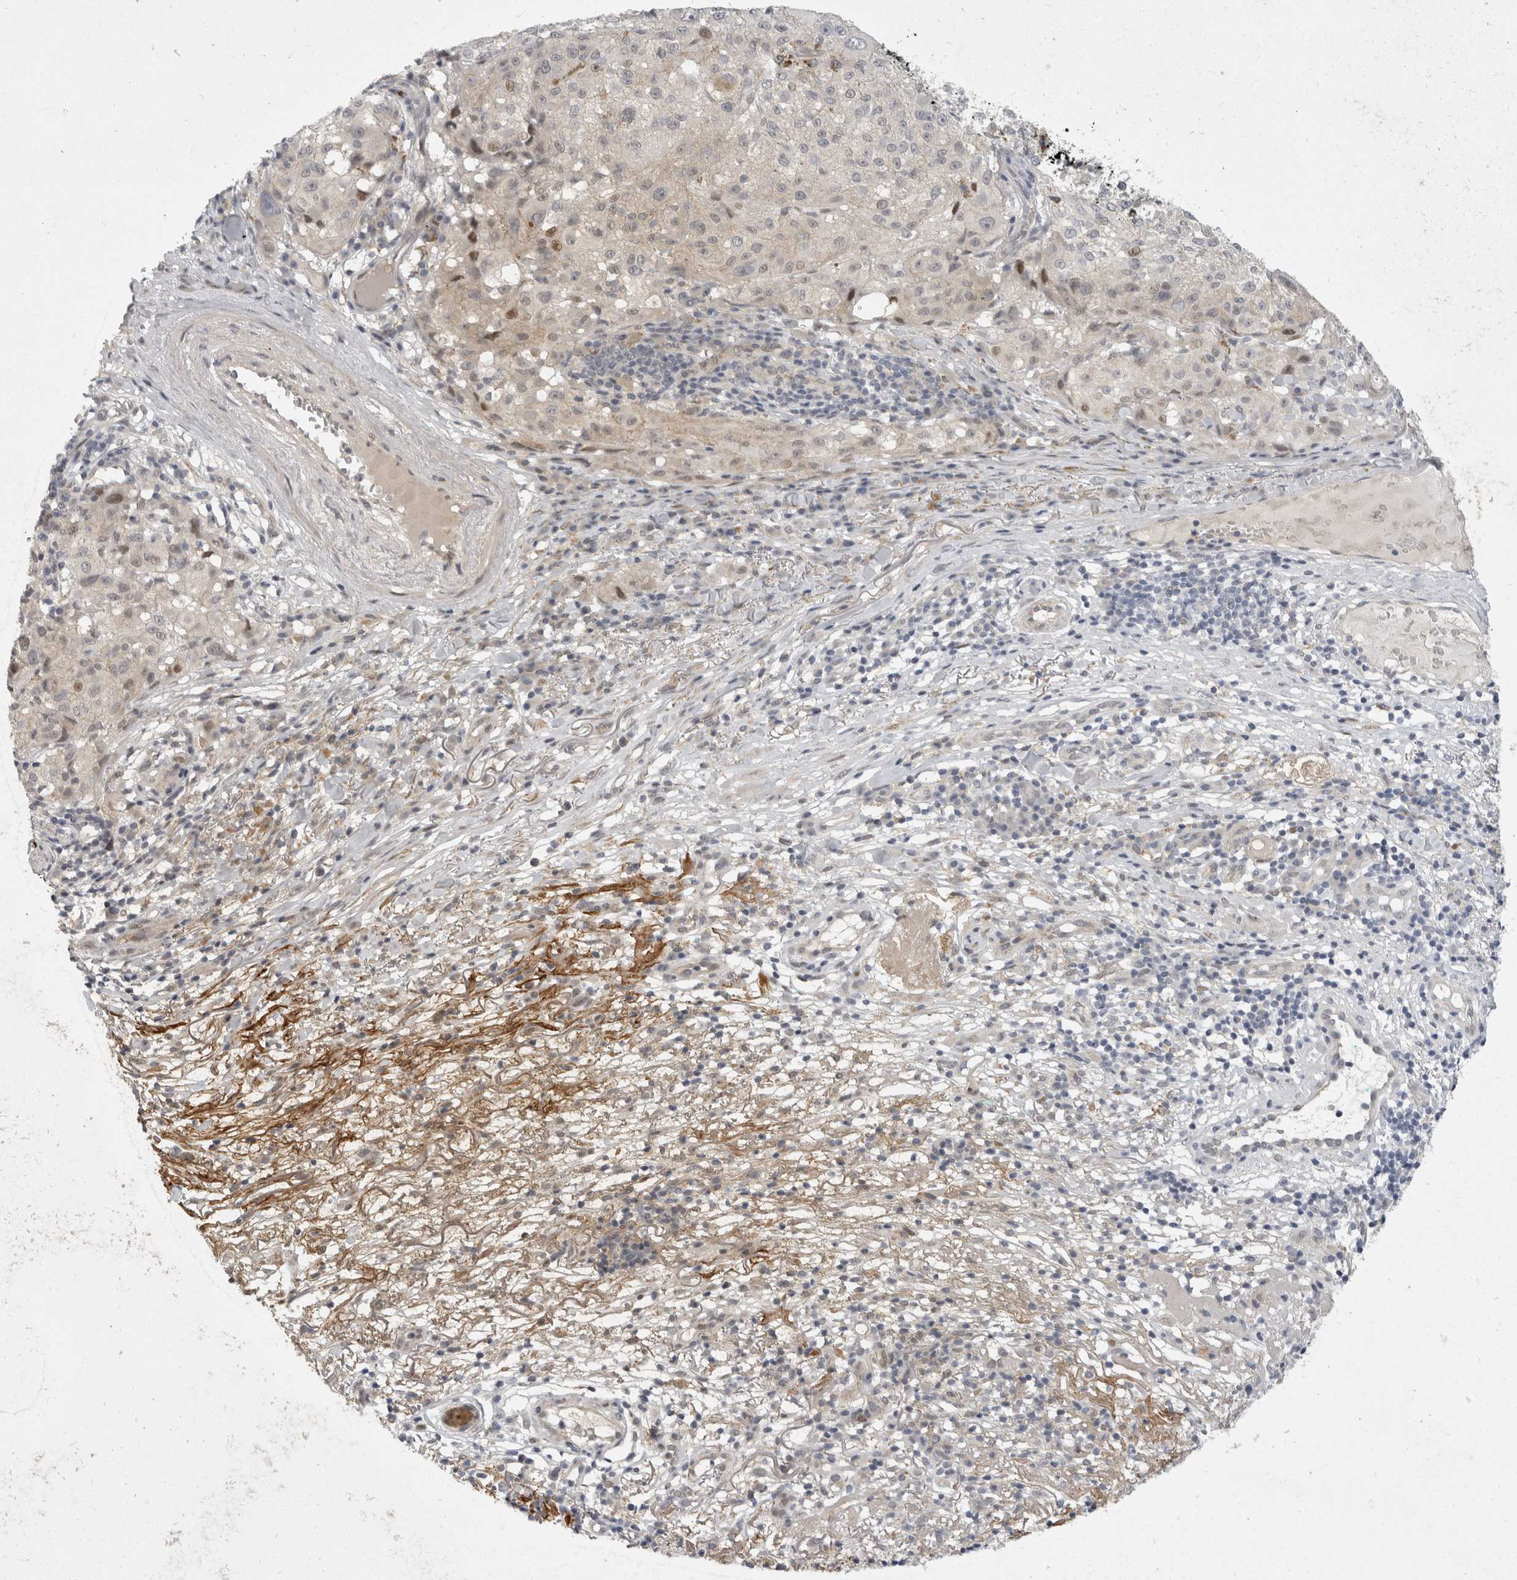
{"staining": {"intensity": "negative", "quantity": "none", "location": "none"}, "tissue": "melanoma", "cell_type": "Tumor cells", "image_type": "cancer", "snomed": [{"axis": "morphology", "description": "Necrosis, NOS"}, {"axis": "morphology", "description": "Malignant melanoma, NOS"}, {"axis": "topography", "description": "Skin"}], "caption": "Melanoma was stained to show a protein in brown. There is no significant expression in tumor cells.", "gene": "TOM1L2", "patient": {"sex": "female", "age": 87}}